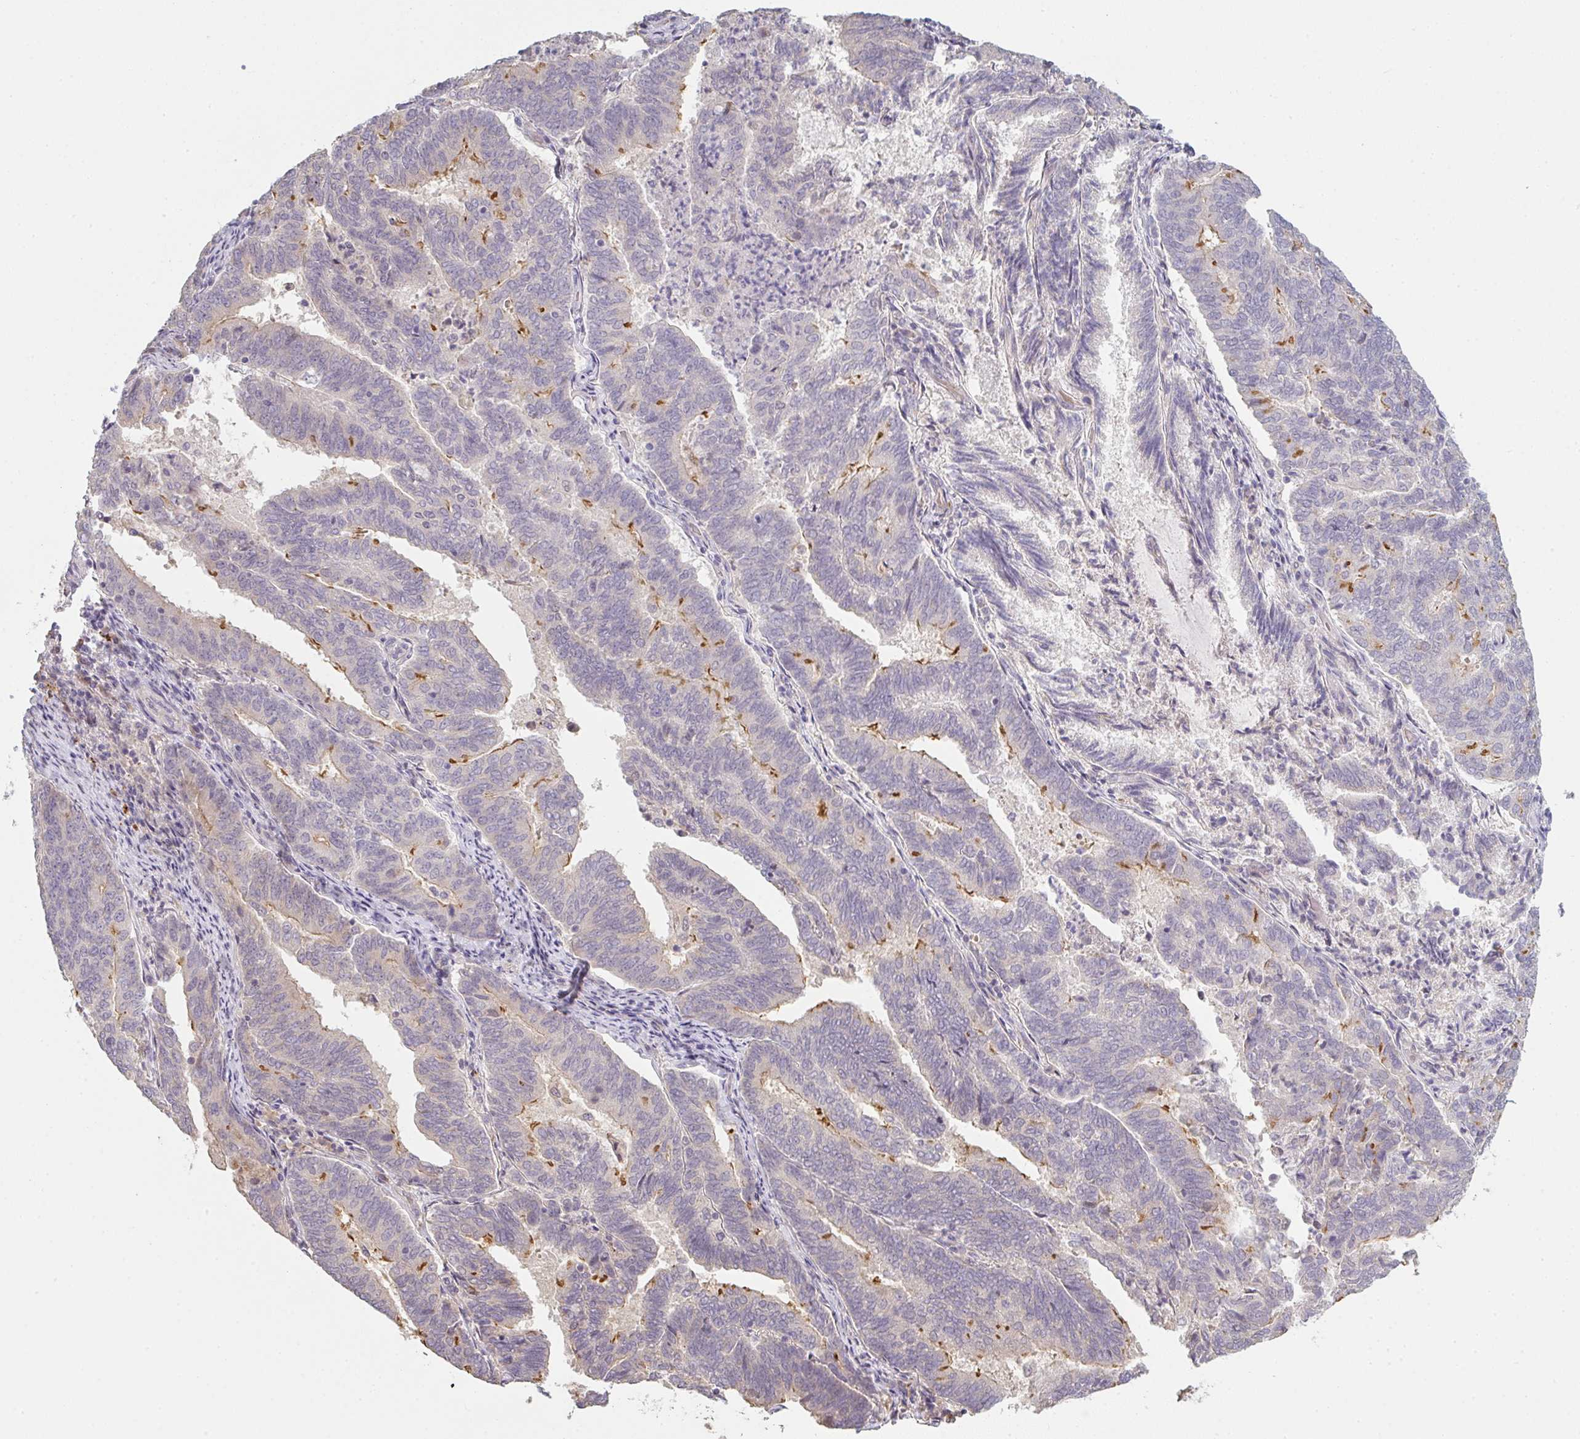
{"staining": {"intensity": "strong", "quantity": "<25%", "location": "cytoplasmic/membranous"}, "tissue": "endometrial cancer", "cell_type": "Tumor cells", "image_type": "cancer", "snomed": [{"axis": "morphology", "description": "Adenocarcinoma, NOS"}, {"axis": "topography", "description": "Endometrium"}], "caption": "A micrograph of human adenocarcinoma (endometrial) stained for a protein displays strong cytoplasmic/membranous brown staining in tumor cells. The staining was performed using DAB to visualize the protein expression in brown, while the nuclei were stained in blue with hematoxylin (Magnification: 20x).", "gene": "TMEM237", "patient": {"sex": "female", "age": 80}}